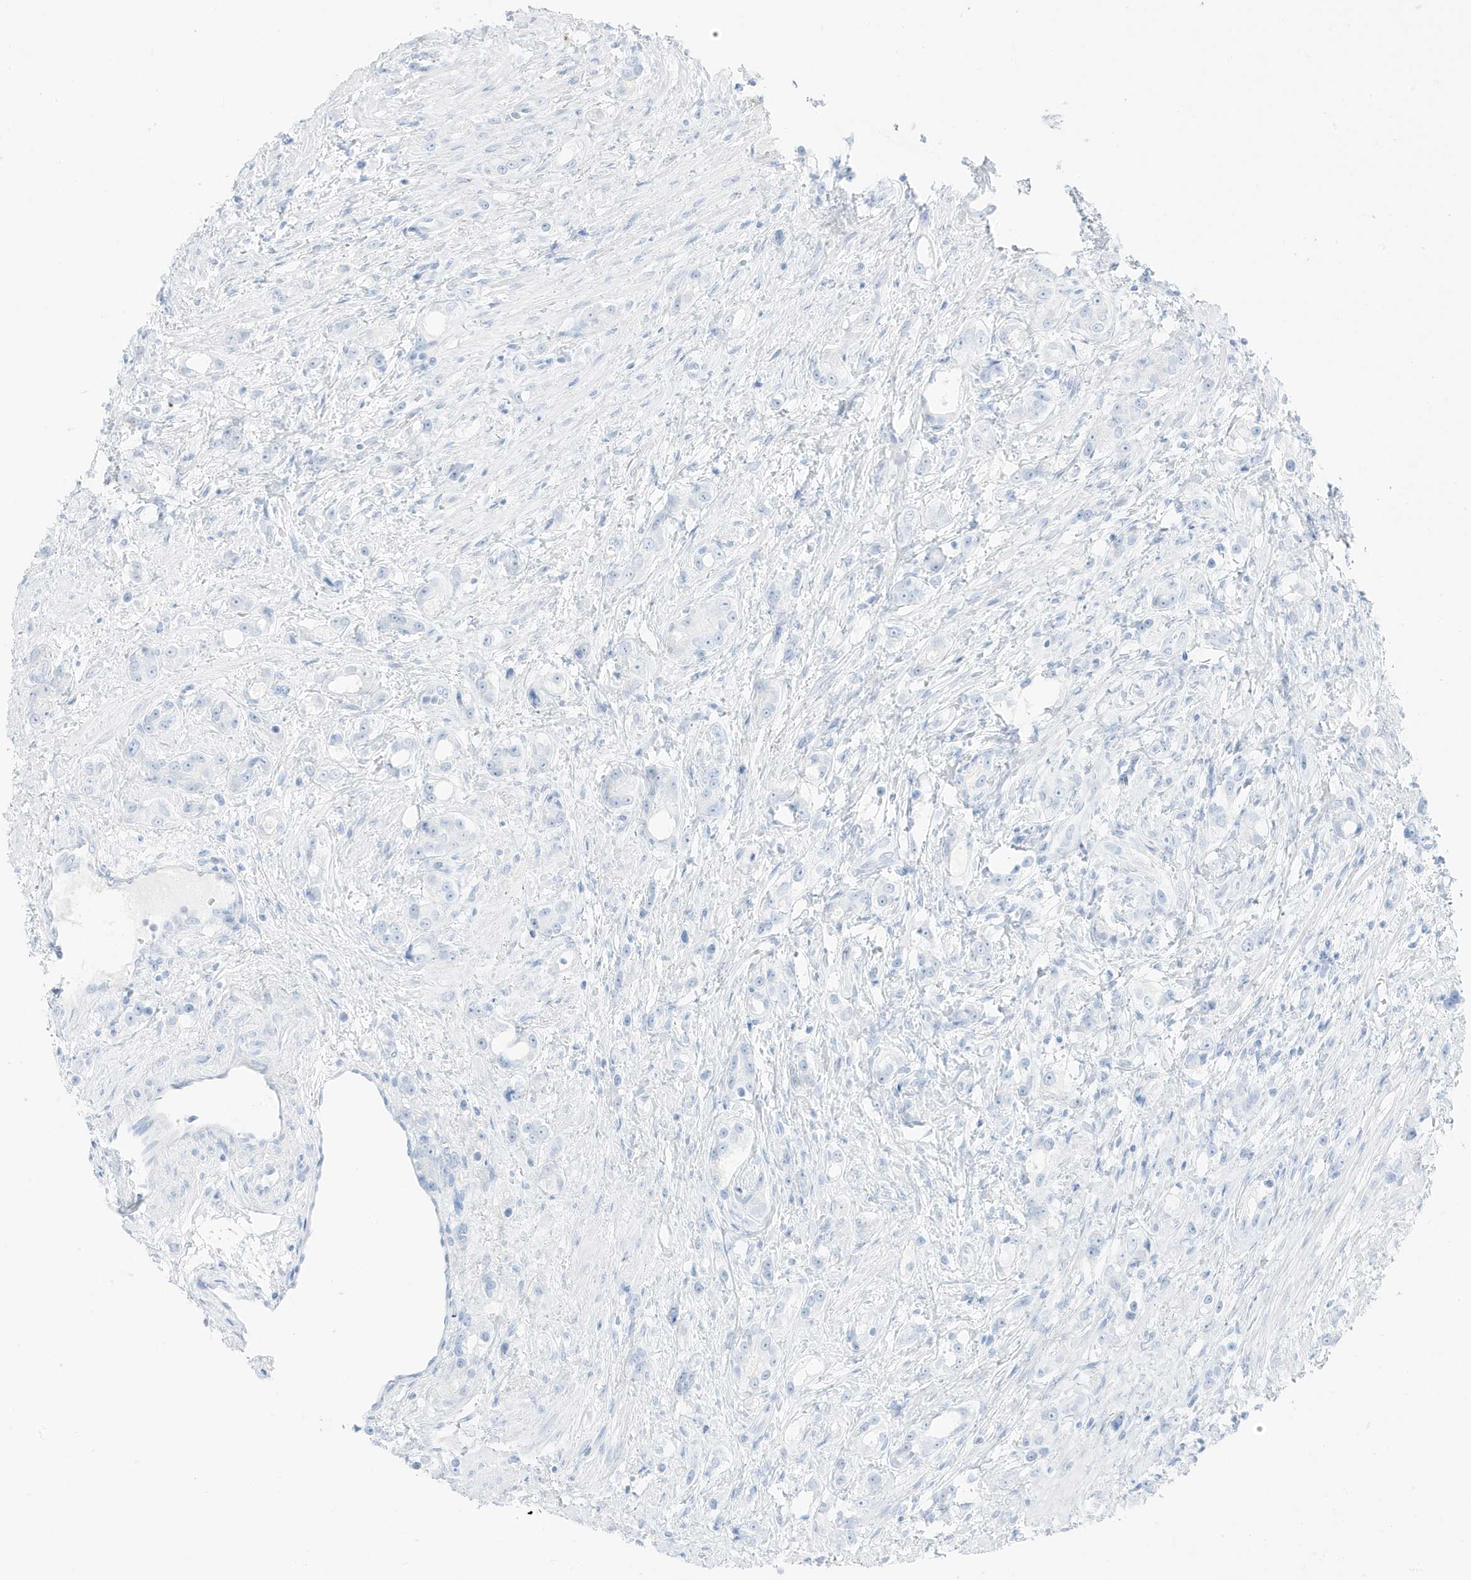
{"staining": {"intensity": "negative", "quantity": "none", "location": "none"}, "tissue": "prostate cancer", "cell_type": "Tumor cells", "image_type": "cancer", "snomed": [{"axis": "morphology", "description": "Adenocarcinoma, High grade"}, {"axis": "topography", "description": "Prostate"}], "caption": "Tumor cells show no significant protein staining in prostate adenocarcinoma (high-grade).", "gene": "SLC22A13", "patient": {"sex": "male", "age": 63}}